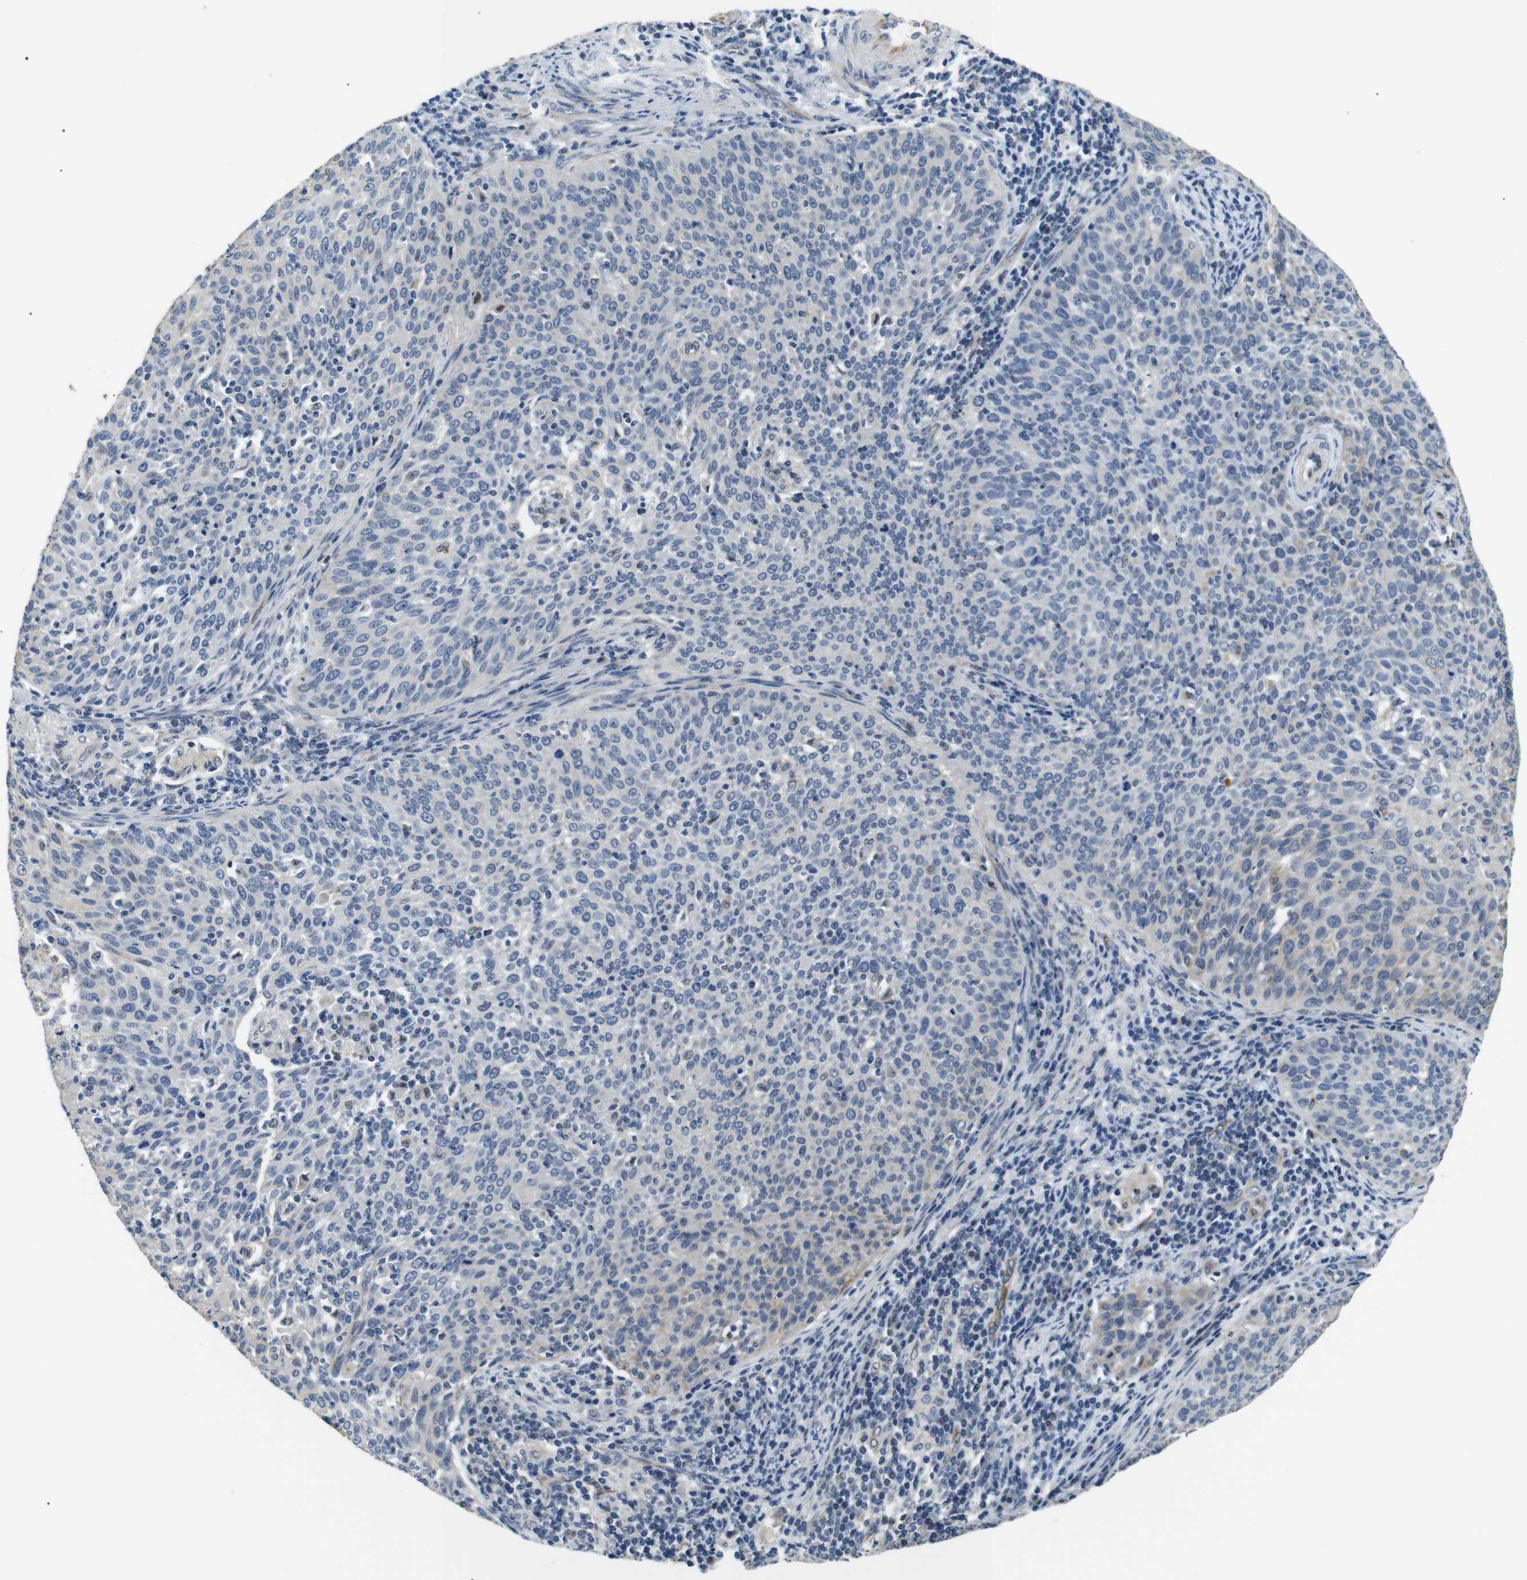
{"staining": {"intensity": "weak", "quantity": "25%-75%", "location": "cytoplasmic/membranous"}, "tissue": "cervical cancer", "cell_type": "Tumor cells", "image_type": "cancer", "snomed": [{"axis": "morphology", "description": "Squamous cell carcinoma, NOS"}, {"axis": "topography", "description": "Cervix"}], "caption": "Human cervical cancer stained with a brown dye displays weak cytoplasmic/membranous positive staining in about 25%-75% of tumor cells.", "gene": "TAFA1", "patient": {"sex": "female", "age": 38}}